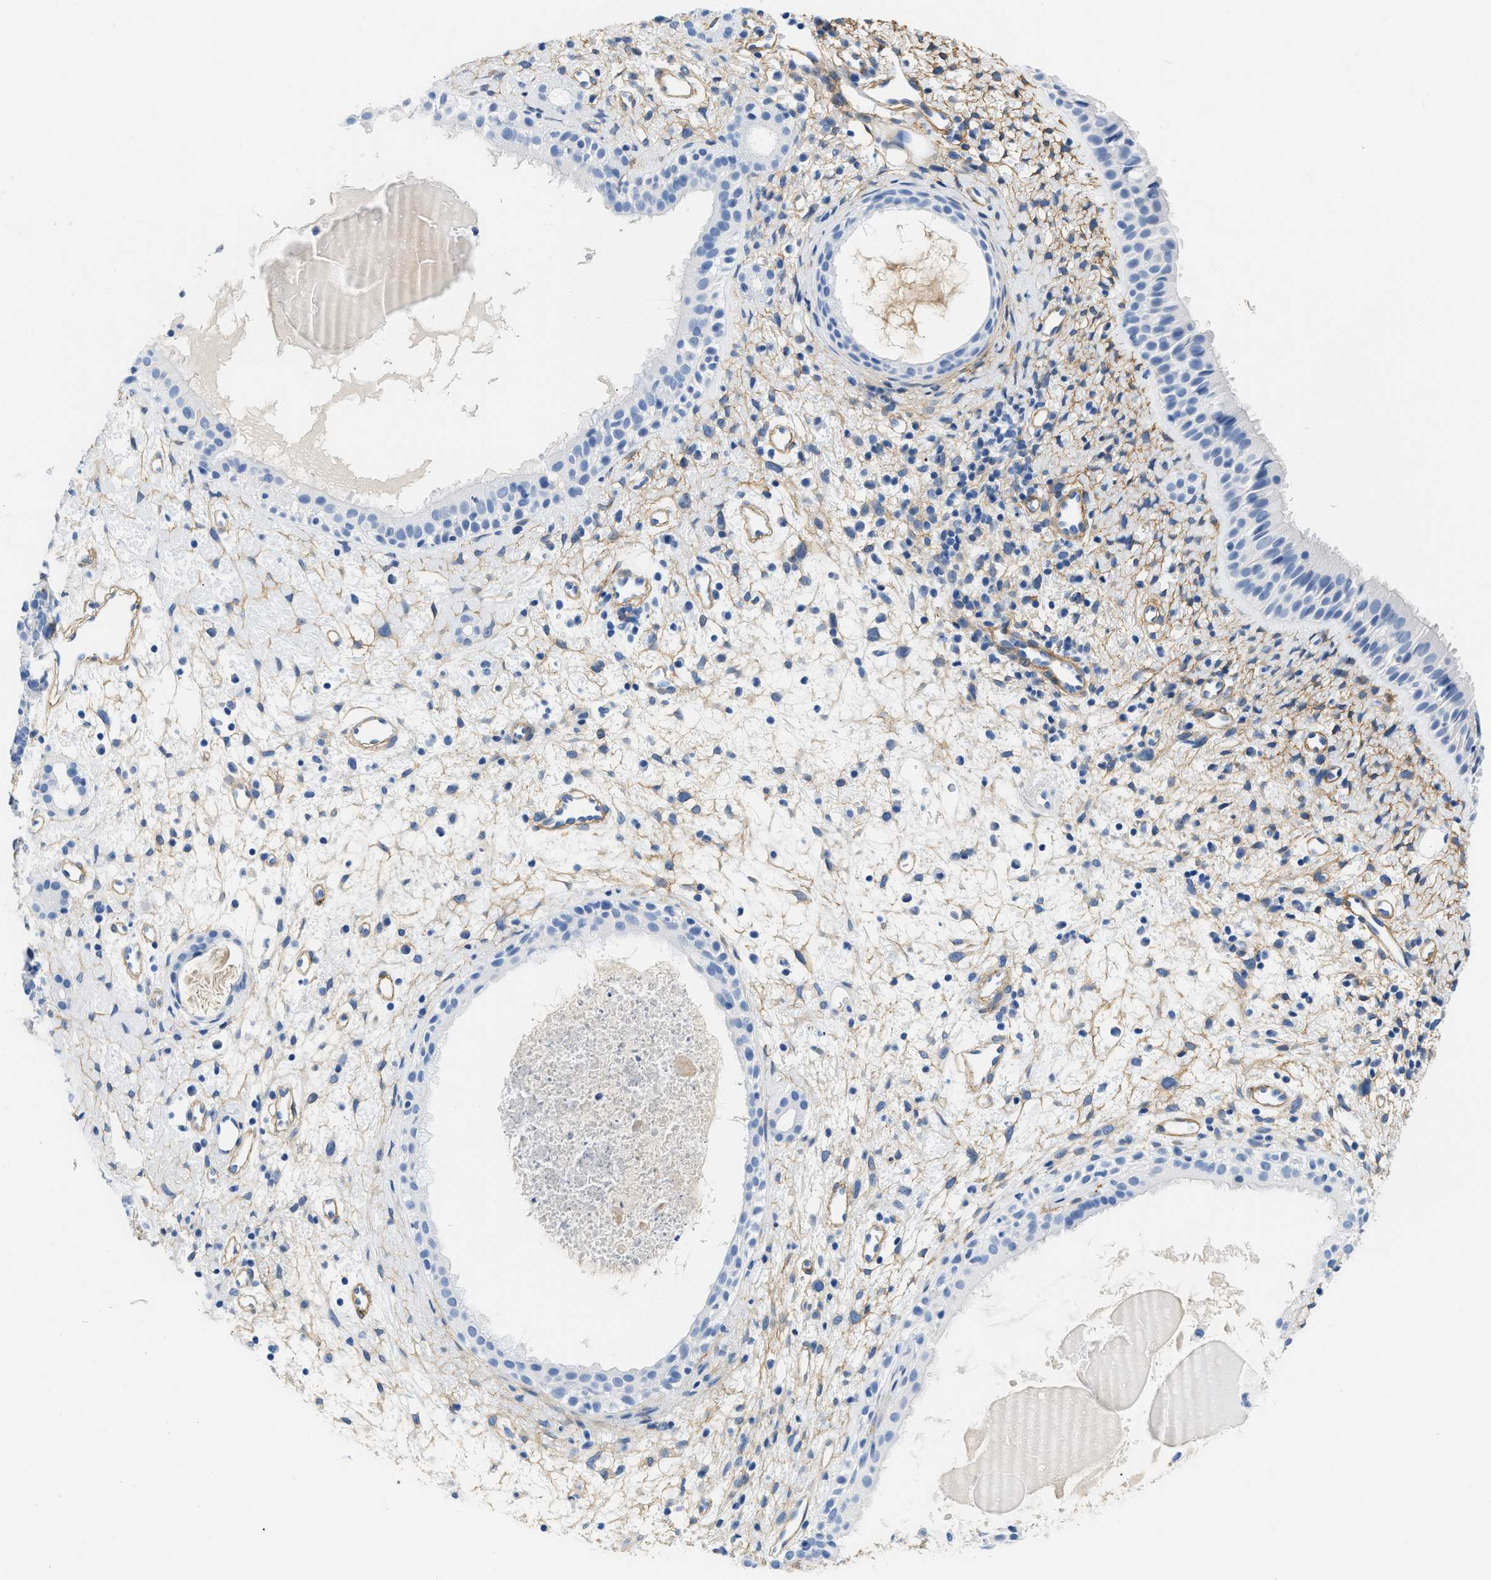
{"staining": {"intensity": "negative", "quantity": "none", "location": "none"}, "tissue": "nasopharynx", "cell_type": "Respiratory epithelial cells", "image_type": "normal", "snomed": [{"axis": "morphology", "description": "Normal tissue, NOS"}, {"axis": "topography", "description": "Nasopharynx"}], "caption": "Immunohistochemical staining of unremarkable human nasopharynx reveals no significant expression in respiratory epithelial cells.", "gene": "PDGFRB", "patient": {"sex": "male", "age": 22}}